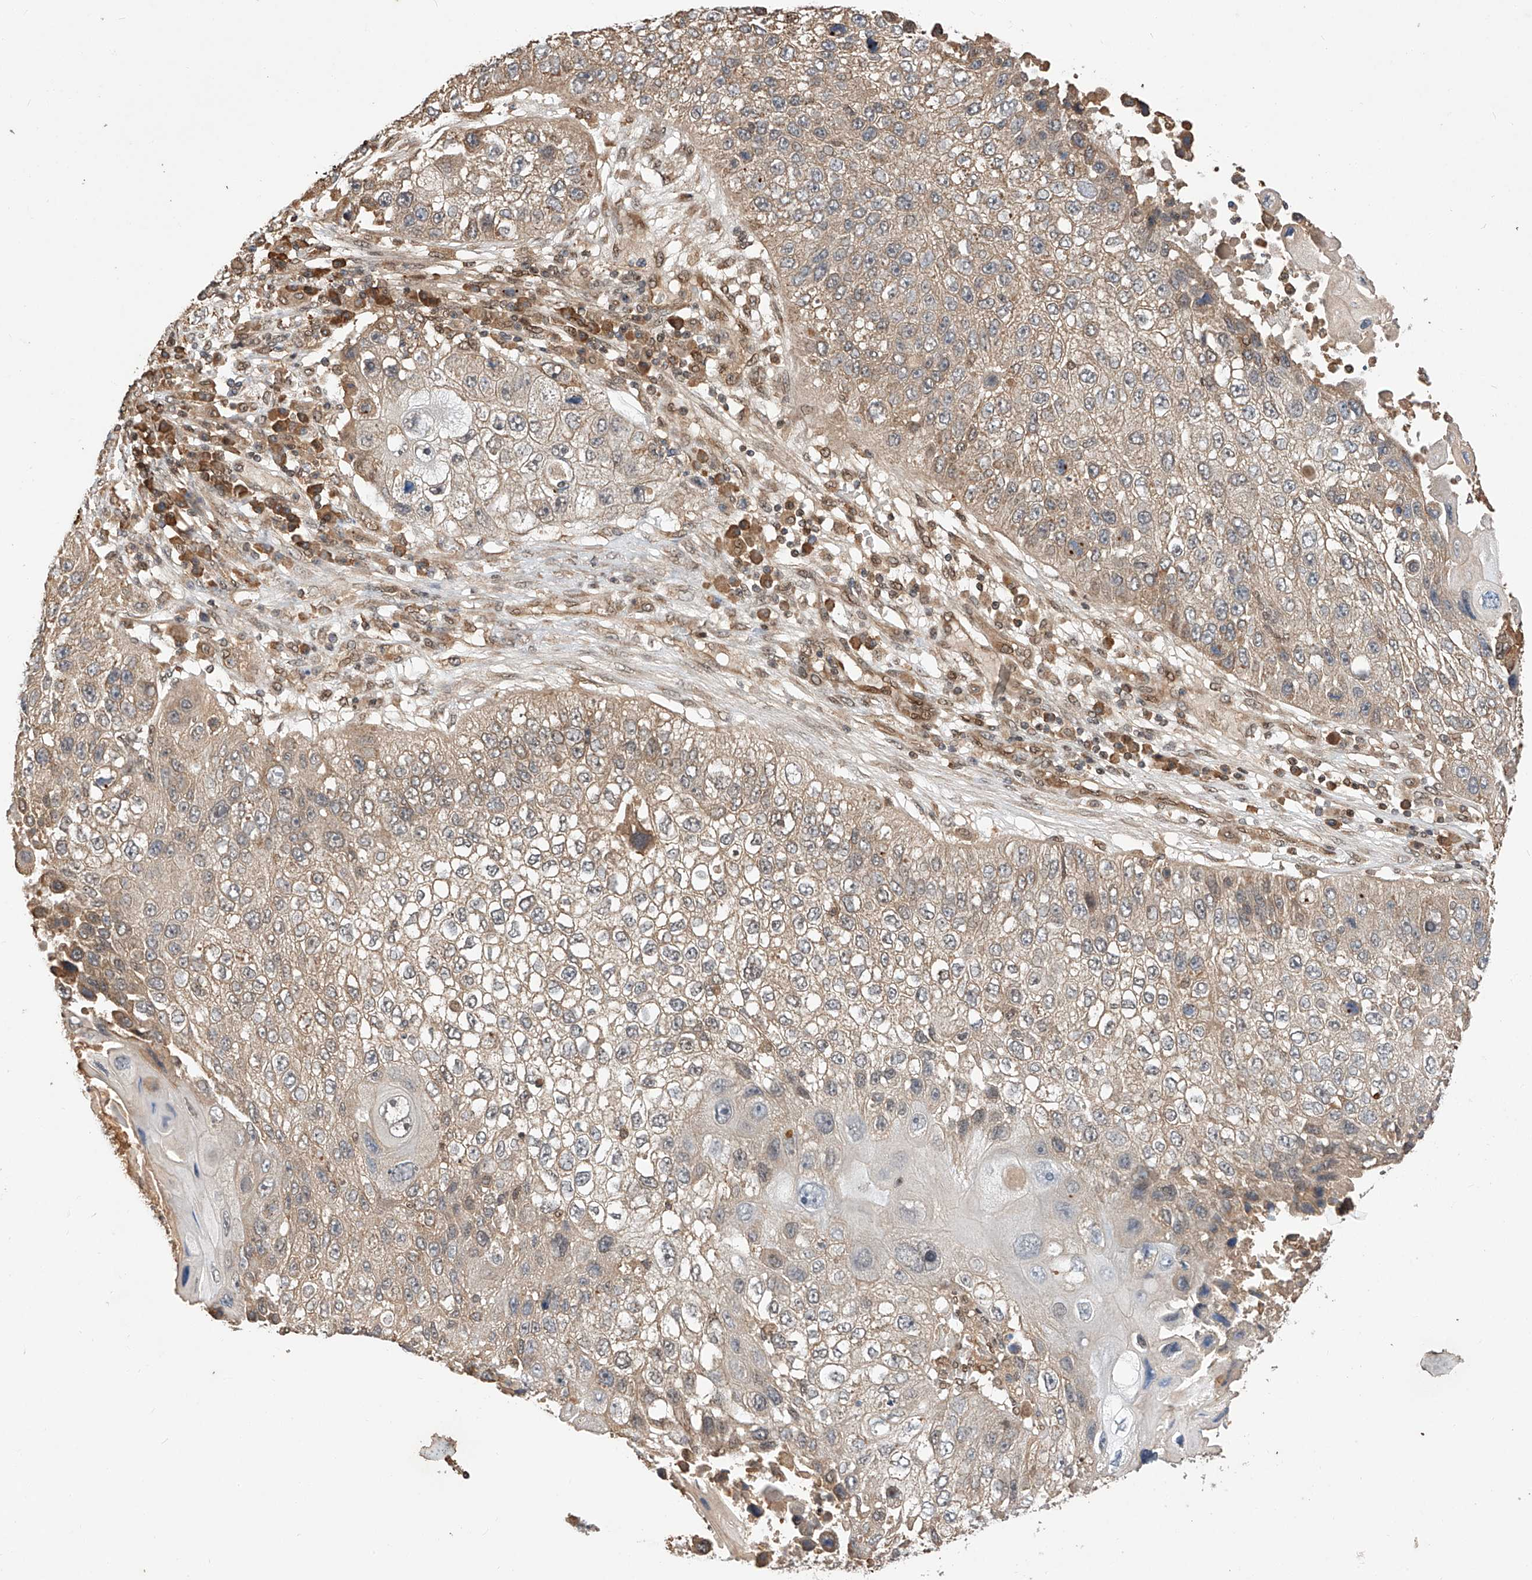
{"staining": {"intensity": "weak", "quantity": "25%-75%", "location": "cytoplasmic/membranous"}, "tissue": "lung cancer", "cell_type": "Tumor cells", "image_type": "cancer", "snomed": [{"axis": "morphology", "description": "Squamous cell carcinoma, NOS"}, {"axis": "topography", "description": "Lung"}], "caption": "Tumor cells display weak cytoplasmic/membranous positivity in about 25%-75% of cells in lung cancer. (brown staining indicates protein expression, while blue staining denotes nuclei).", "gene": "RILPL2", "patient": {"sex": "male", "age": 61}}